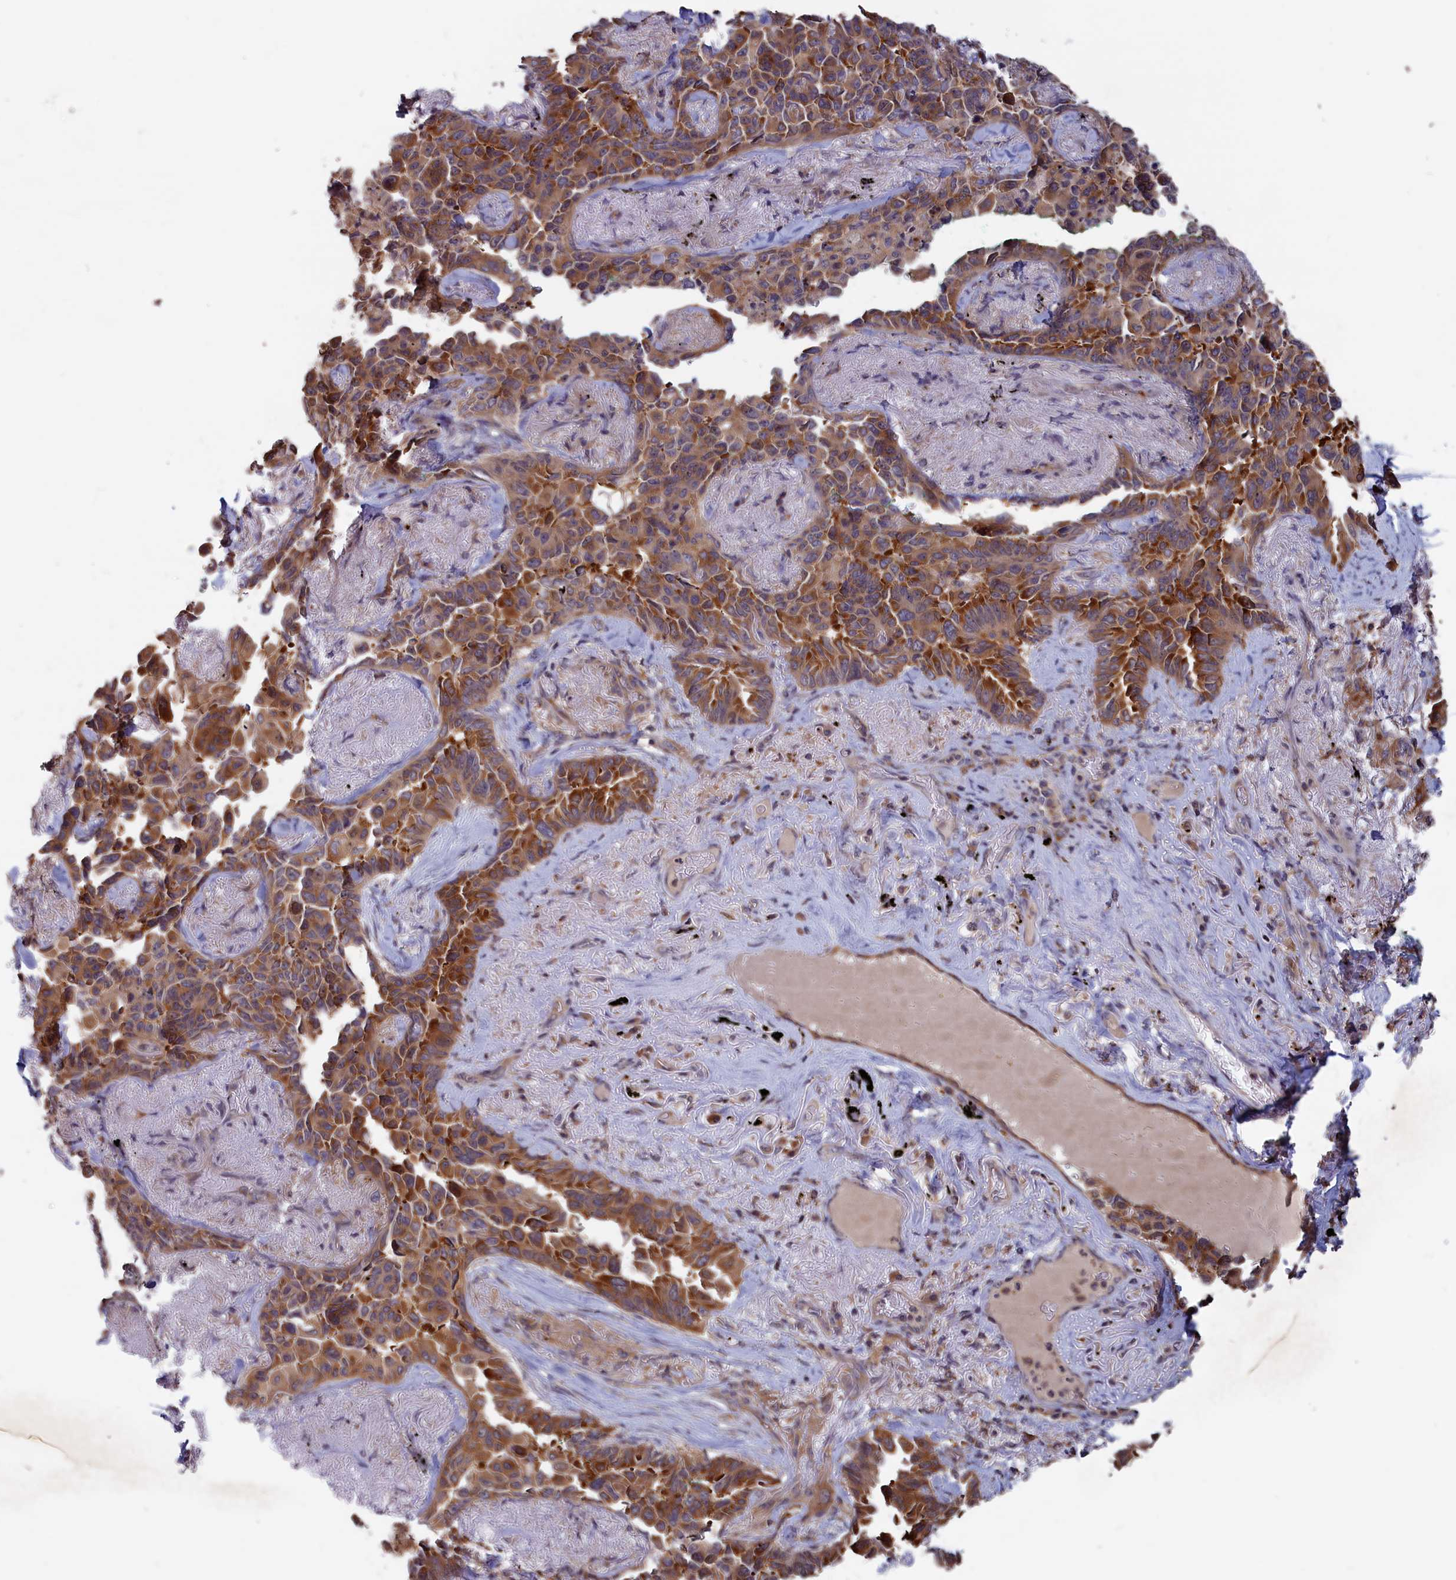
{"staining": {"intensity": "moderate", "quantity": ">75%", "location": "cytoplasmic/membranous"}, "tissue": "lung cancer", "cell_type": "Tumor cells", "image_type": "cancer", "snomed": [{"axis": "morphology", "description": "Adenocarcinoma, NOS"}, {"axis": "topography", "description": "Lung"}], "caption": "Moderate cytoplasmic/membranous protein expression is seen in about >75% of tumor cells in lung cancer. (Stains: DAB (3,3'-diaminobenzidine) in brown, nuclei in blue, Microscopy: brightfield microscopy at high magnification).", "gene": "CACTIN", "patient": {"sex": "female", "age": 67}}